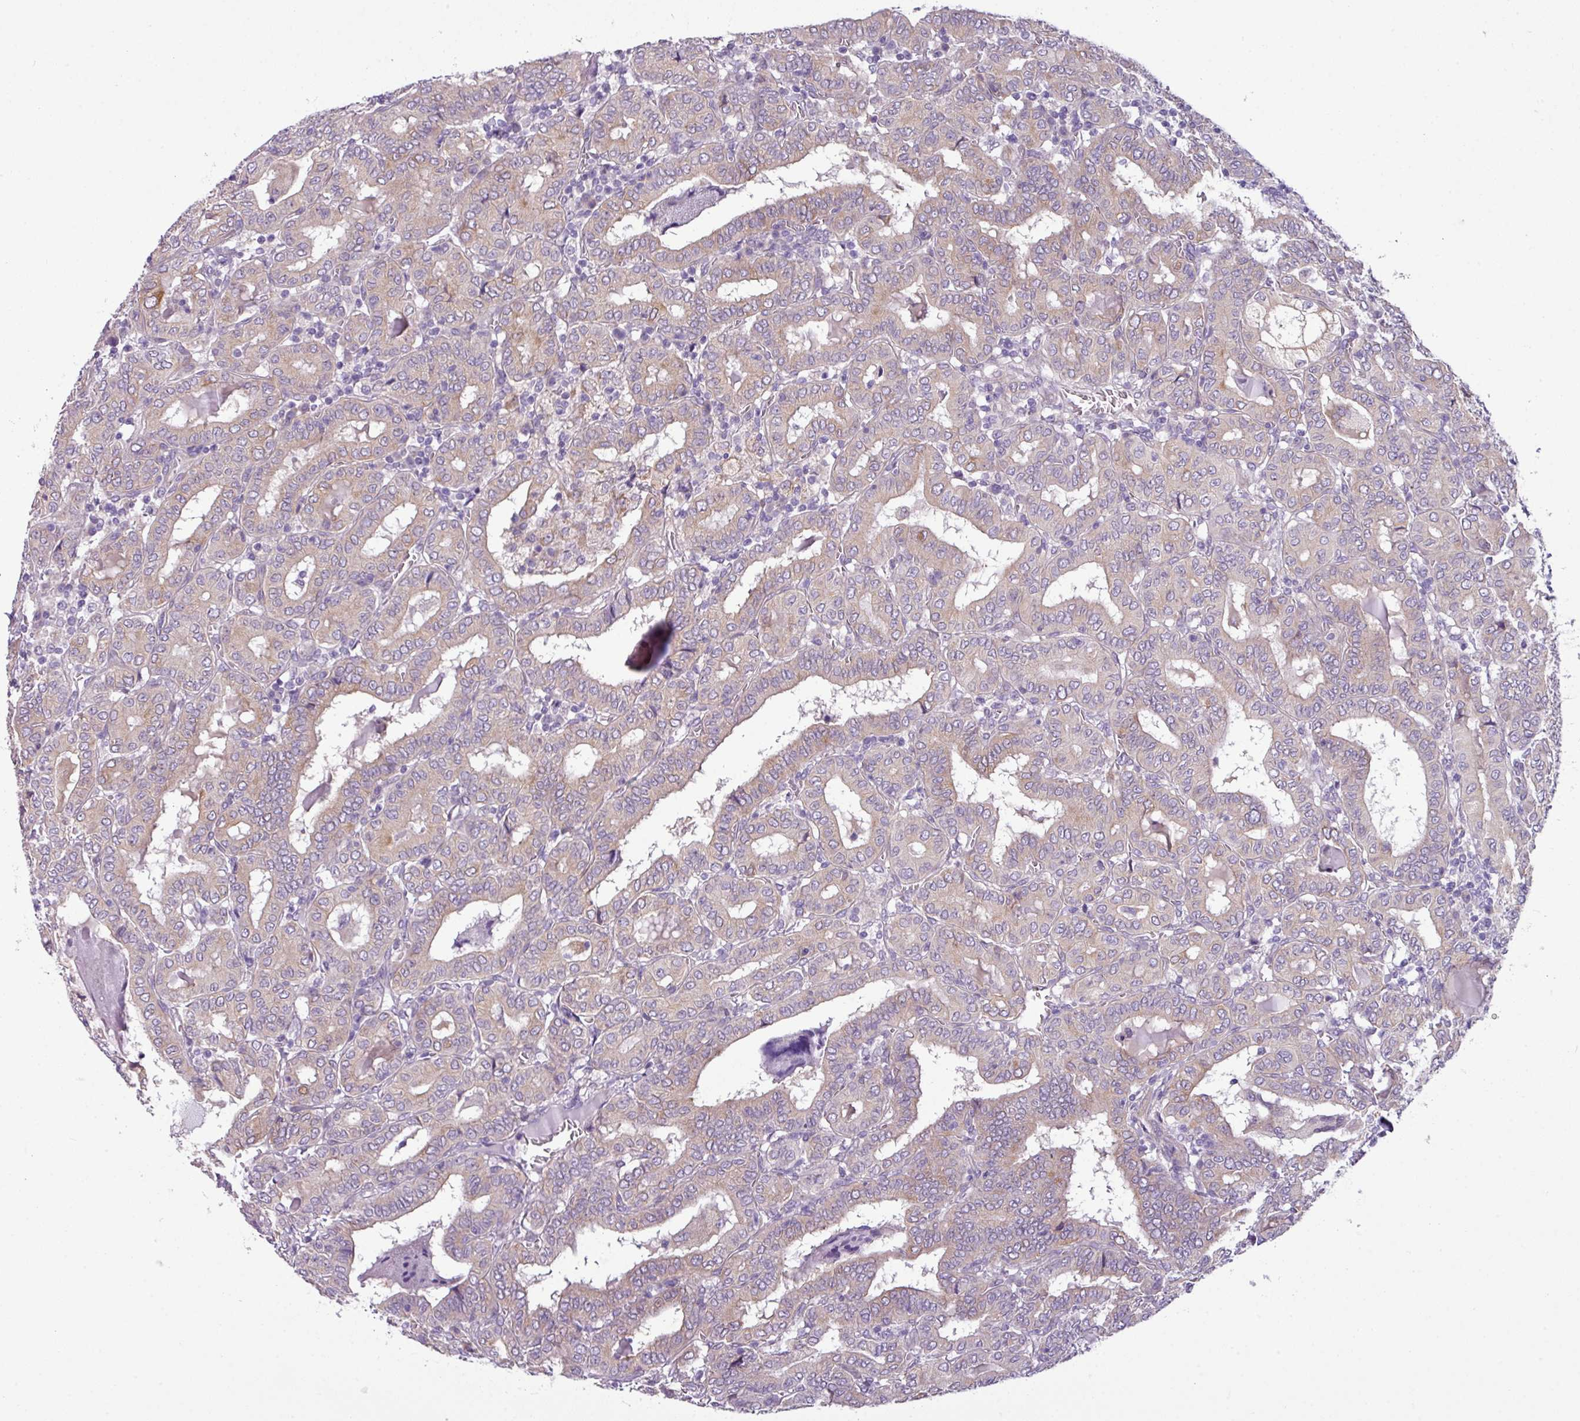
{"staining": {"intensity": "moderate", "quantity": ">75%", "location": "cytoplasmic/membranous"}, "tissue": "thyroid cancer", "cell_type": "Tumor cells", "image_type": "cancer", "snomed": [{"axis": "morphology", "description": "Papillary adenocarcinoma, NOS"}, {"axis": "topography", "description": "Thyroid gland"}], "caption": "Immunohistochemical staining of human thyroid cancer (papillary adenocarcinoma) reveals medium levels of moderate cytoplasmic/membranous positivity in about >75% of tumor cells.", "gene": "TOR1AIP2", "patient": {"sex": "female", "age": 72}}